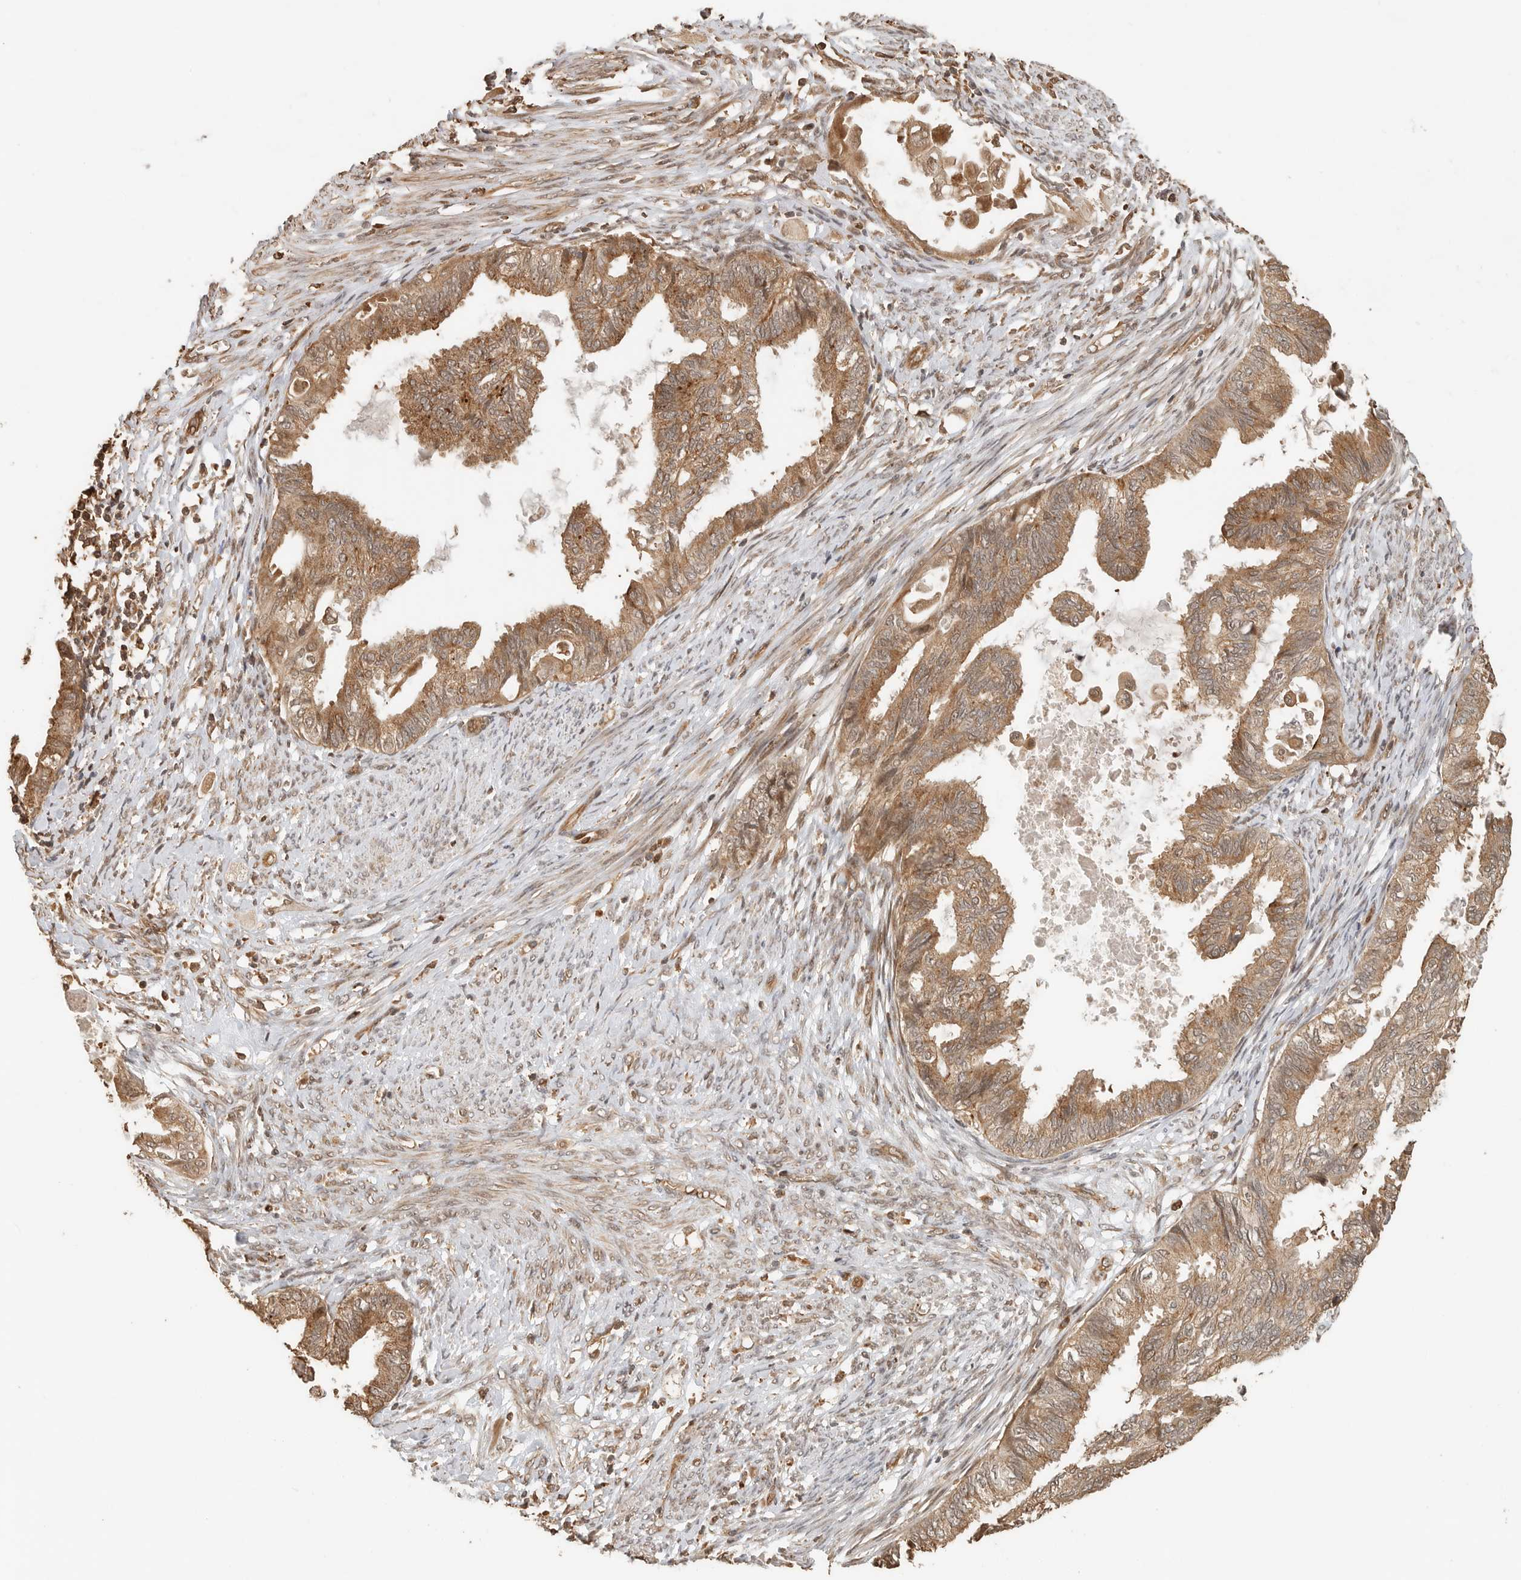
{"staining": {"intensity": "moderate", "quantity": ">75%", "location": "cytoplasmic/membranous"}, "tissue": "cervical cancer", "cell_type": "Tumor cells", "image_type": "cancer", "snomed": [{"axis": "morphology", "description": "Normal tissue, NOS"}, {"axis": "morphology", "description": "Adenocarcinoma, NOS"}, {"axis": "topography", "description": "Cervix"}, {"axis": "topography", "description": "Endometrium"}], "caption": "IHC (DAB) staining of human cervical cancer (adenocarcinoma) shows moderate cytoplasmic/membranous protein positivity in approximately >75% of tumor cells. (Stains: DAB (3,3'-diaminobenzidine) in brown, nuclei in blue, Microscopy: brightfield microscopy at high magnification).", "gene": "OTUD6B", "patient": {"sex": "female", "age": 86}}